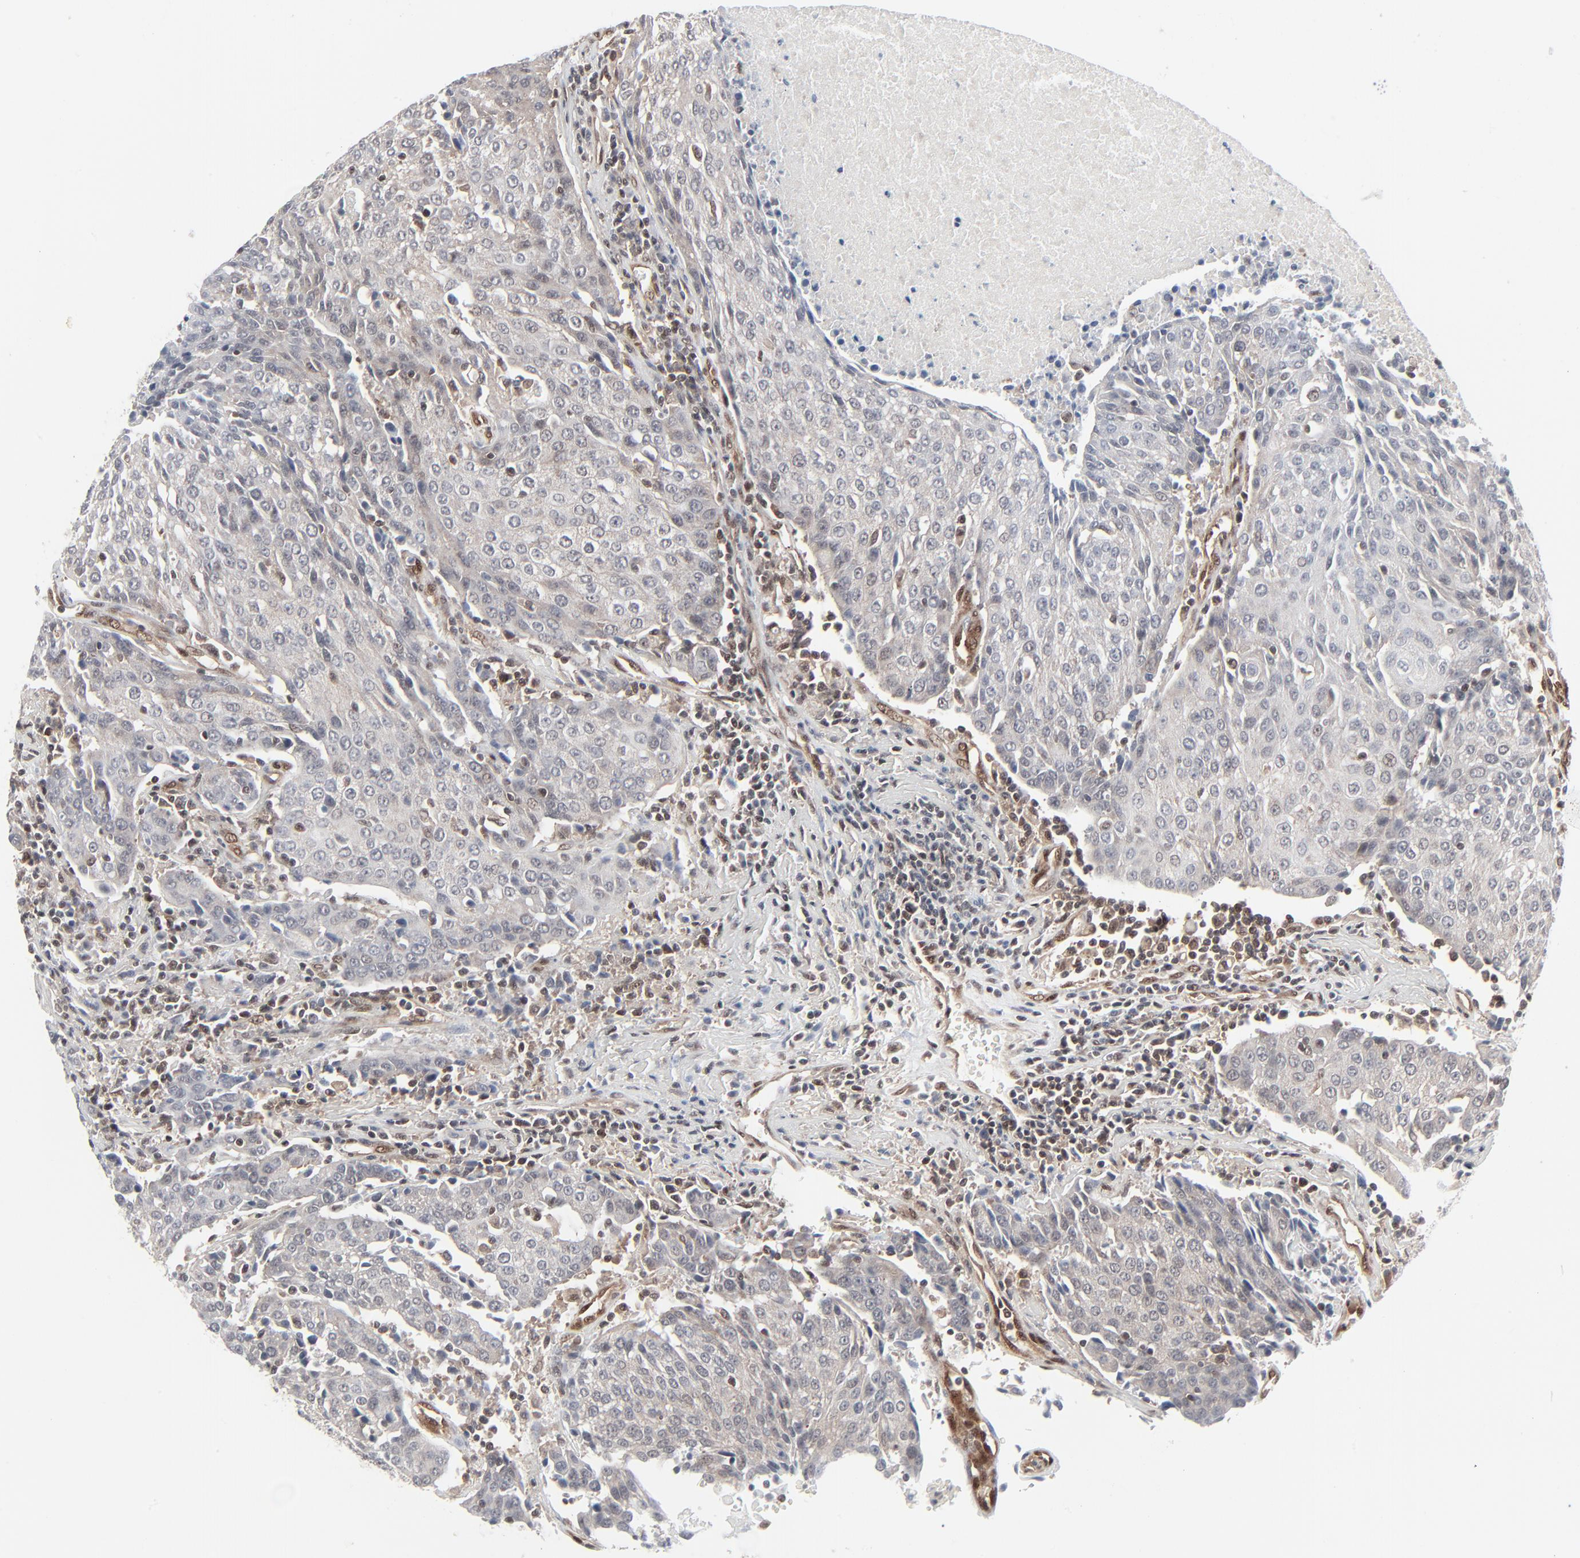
{"staining": {"intensity": "negative", "quantity": "none", "location": "none"}, "tissue": "urothelial cancer", "cell_type": "Tumor cells", "image_type": "cancer", "snomed": [{"axis": "morphology", "description": "Urothelial carcinoma, High grade"}, {"axis": "topography", "description": "Urinary bladder"}], "caption": "Immunohistochemistry (IHC) photomicrograph of urothelial carcinoma (high-grade) stained for a protein (brown), which exhibits no positivity in tumor cells. The staining is performed using DAB brown chromogen with nuclei counter-stained in using hematoxylin.", "gene": "AKT1", "patient": {"sex": "female", "age": 85}}